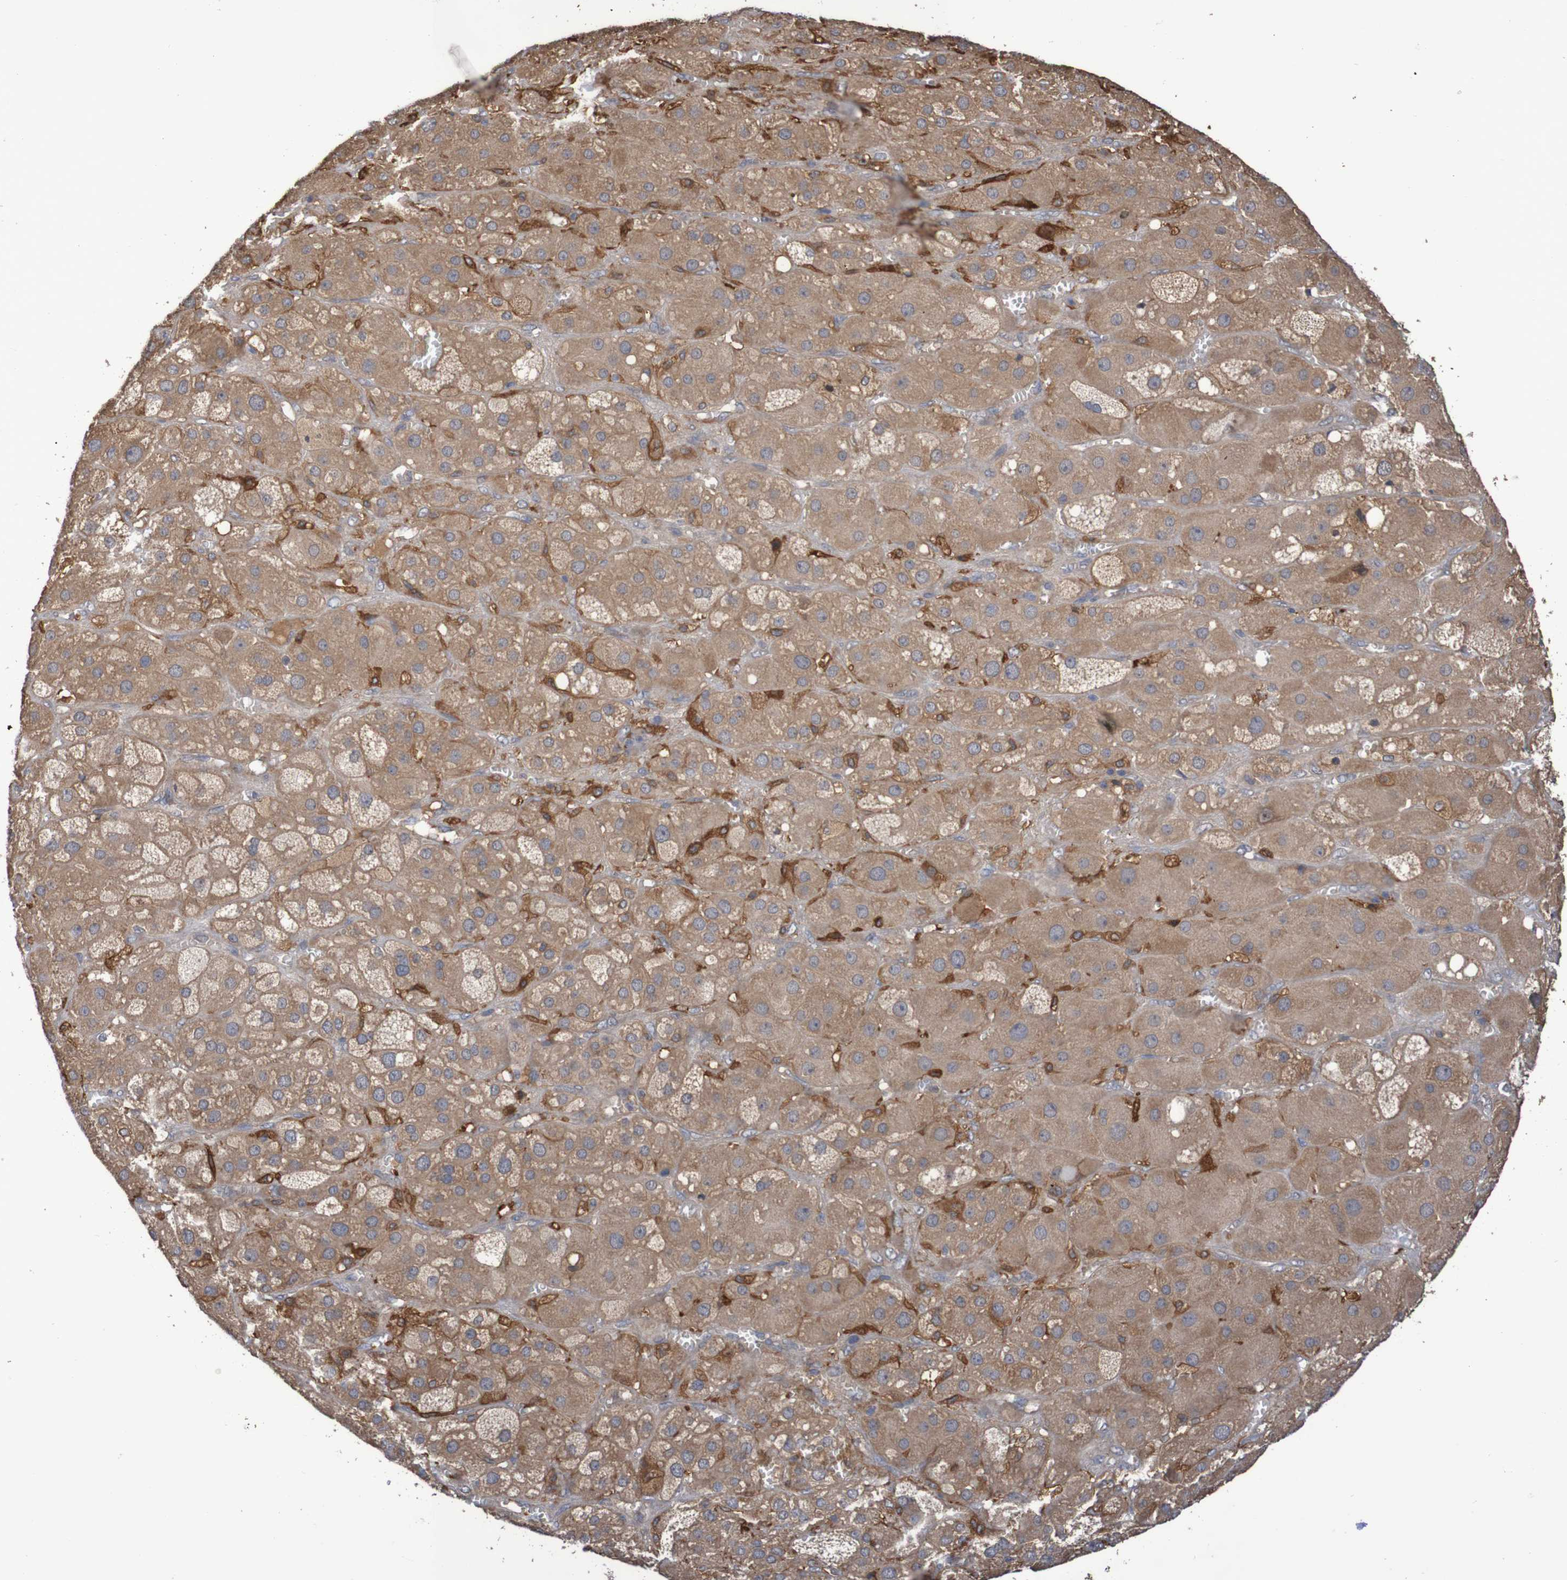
{"staining": {"intensity": "moderate", "quantity": ">75%", "location": "cytoplasmic/membranous"}, "tissue": "adrenal gland", "cell_type": "Glandular cells", "image_type": "normal", "snomed": [{"axis": "morphology", "description": "Normal tissue, NOS"}, {"axis": "topography", "description": "Adrenal gland"}], "caption": "Moderate cytoplasmic/membranous protein positivity is identified in approximately >75% of glandular cells in adrenal gland.", "gene": "PHYH", "patient": {"sex": "female", "age": 47}}